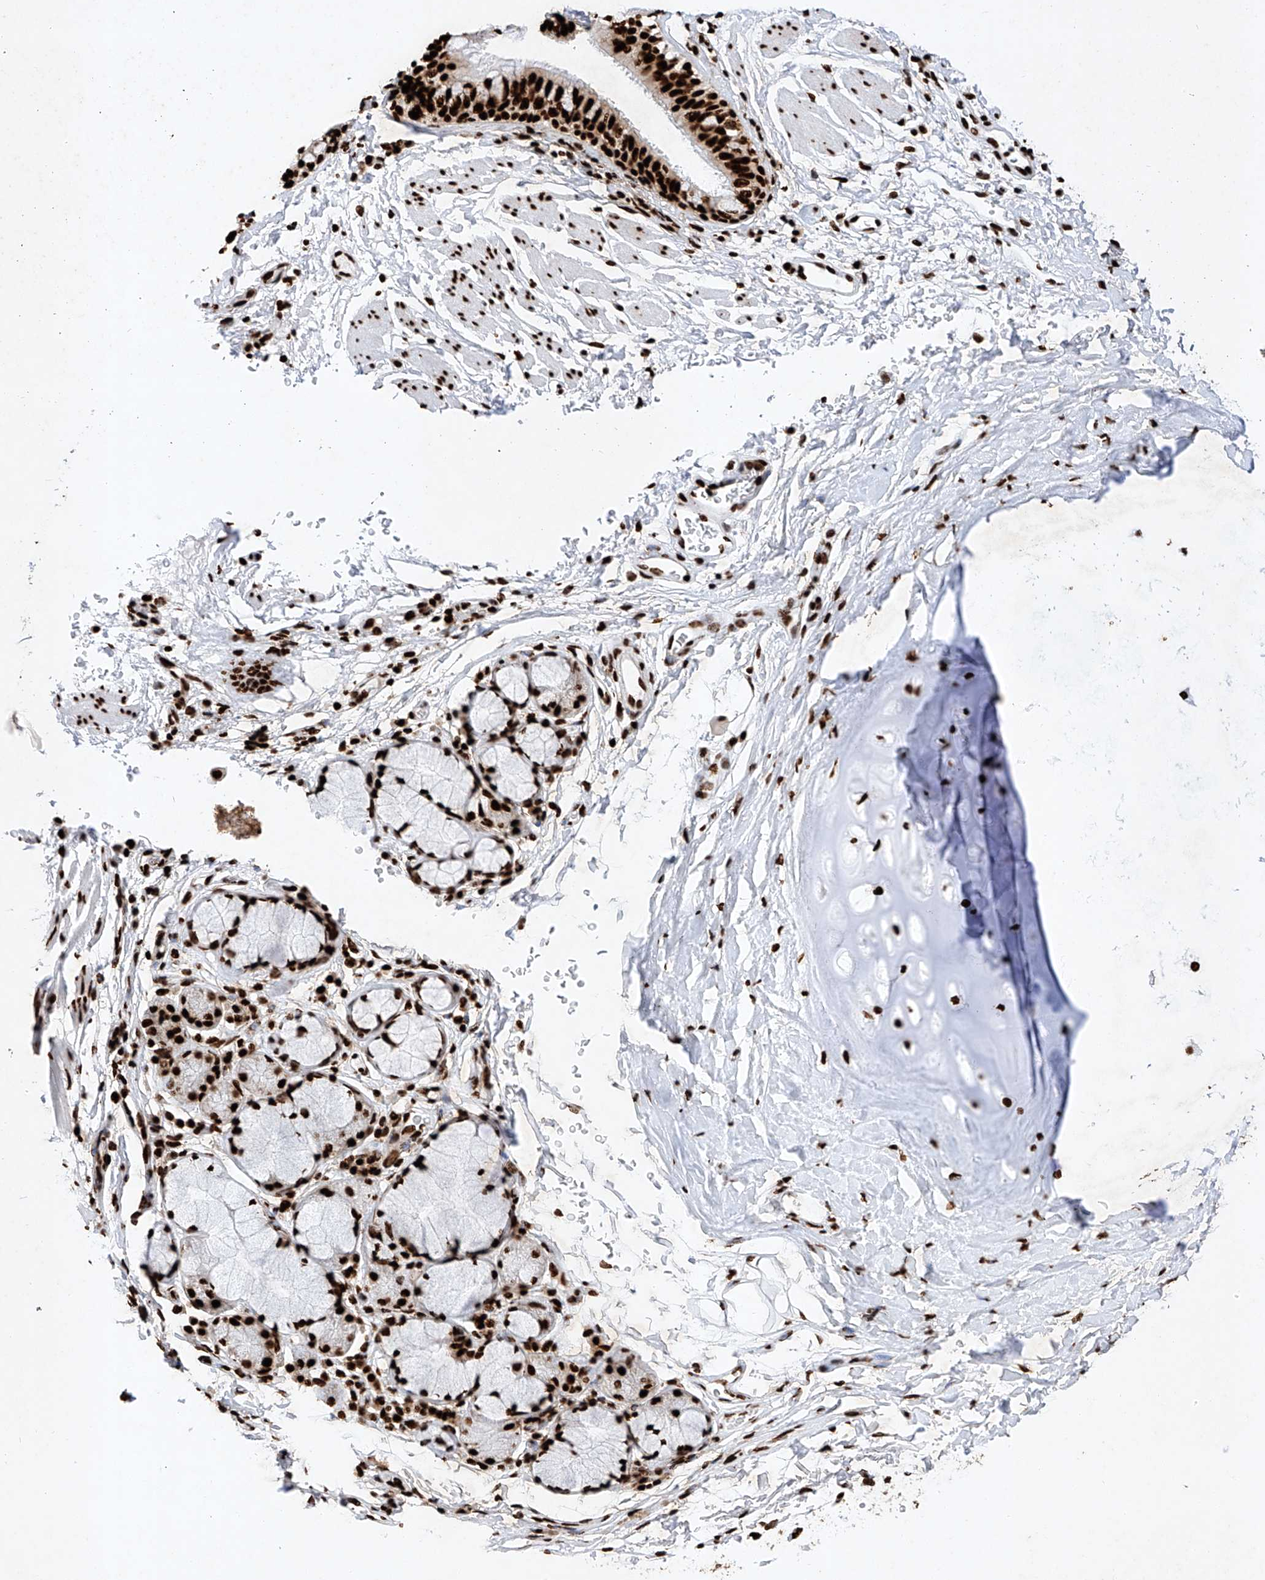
{"staining": {"intensity": "strong", "quantity": ">75%", "location": "nuclear"}, "tissue": "bronchus", "cell_type": "Respiratory epithelial cells", "image_type": "normal", "snomed": [{"axis": "morphology", "description": "Normal tissue, NOS"}, {"axis": "topography", "description": "Cartilage tissue"}, {"axis": "topography", "description": "Bronchus"}], "caption": "Respiratory epithelial cells display strong nuclear expression in about >75% of cells in normal bronchus. (DAB (3,3'-diaminobenzidine) IHC, brown staining for protein, blue staining for nuclei).", "gene": "SRSF6", "patient": {"sex": "female", "age": 36}}